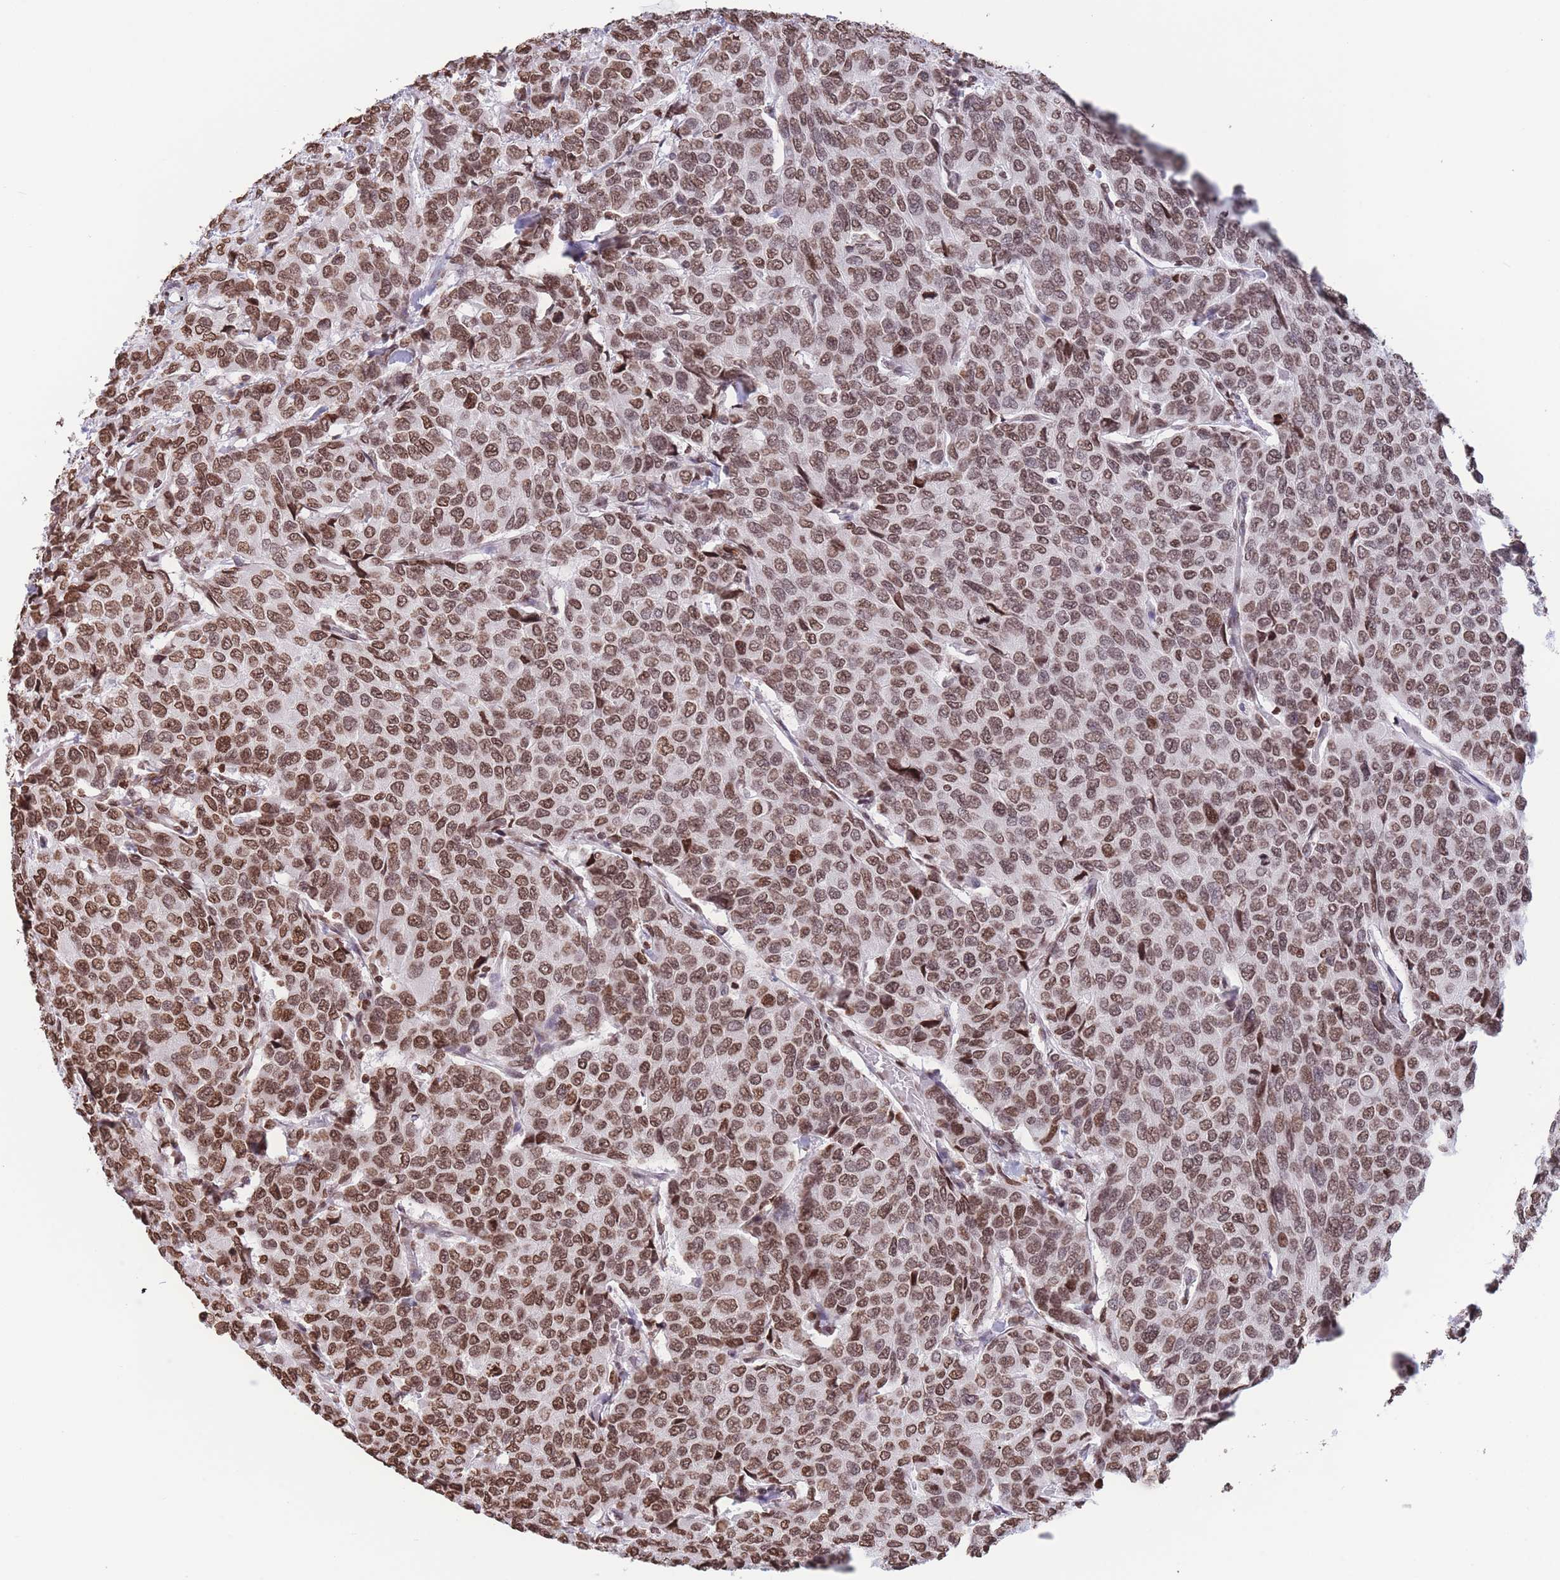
{"staining": {"intensity": "moderate", "quantity": ">75%", "location": "nuclear"}, "tissue": "breast cancer", "cell_type": "Tumor cells", "image_type": "cancer", "snomed": [{"axis": "morphology", "description": "Duct carcinoma"}, {"axis": "topography", "description": "Breast"}], "caption": "An image of human breast cancer stained for a protein shows moderate nuclear brown staining in tumor cells.", "gene": "H2BC11", "patient": {"sex": "female", "age": 55}}